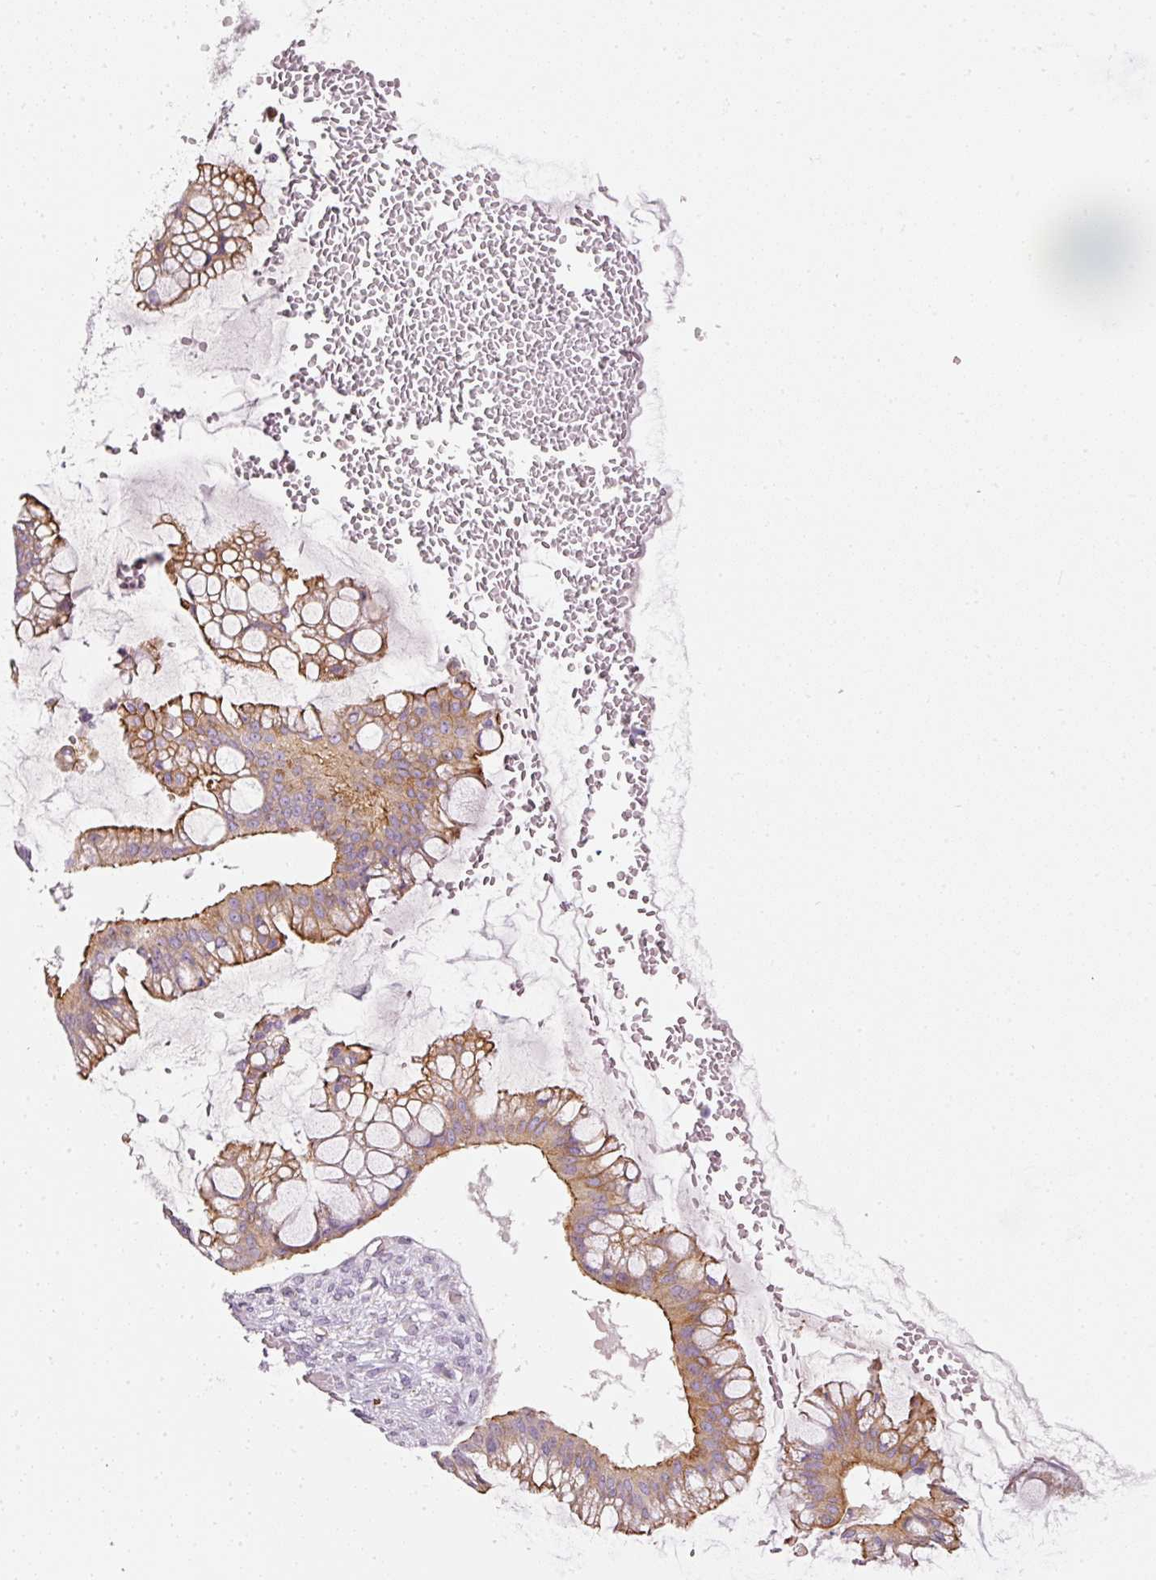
{"staining": {"intensity": "moderate", "quantity": ">75%", "location": "cytoplasmic/membranous"}, "tissue": "ovarian cancer", "cell_type": "Tumor cells", "image_type": "cancer", "snomed": [{"axis": "morphology", "description": "Cystadenocarcinoma, mucinous, NOS"}, {"axis": "topography", "description": "Ovary"}], "caption": "Moderate cytoplasmic/membranous protein staining is seen in about >75% of tumor cells in mucinous cystadenocarcinoma (ovarian).", "gene": "OSR2", "patient": {"sex": "female", "age": 73}}